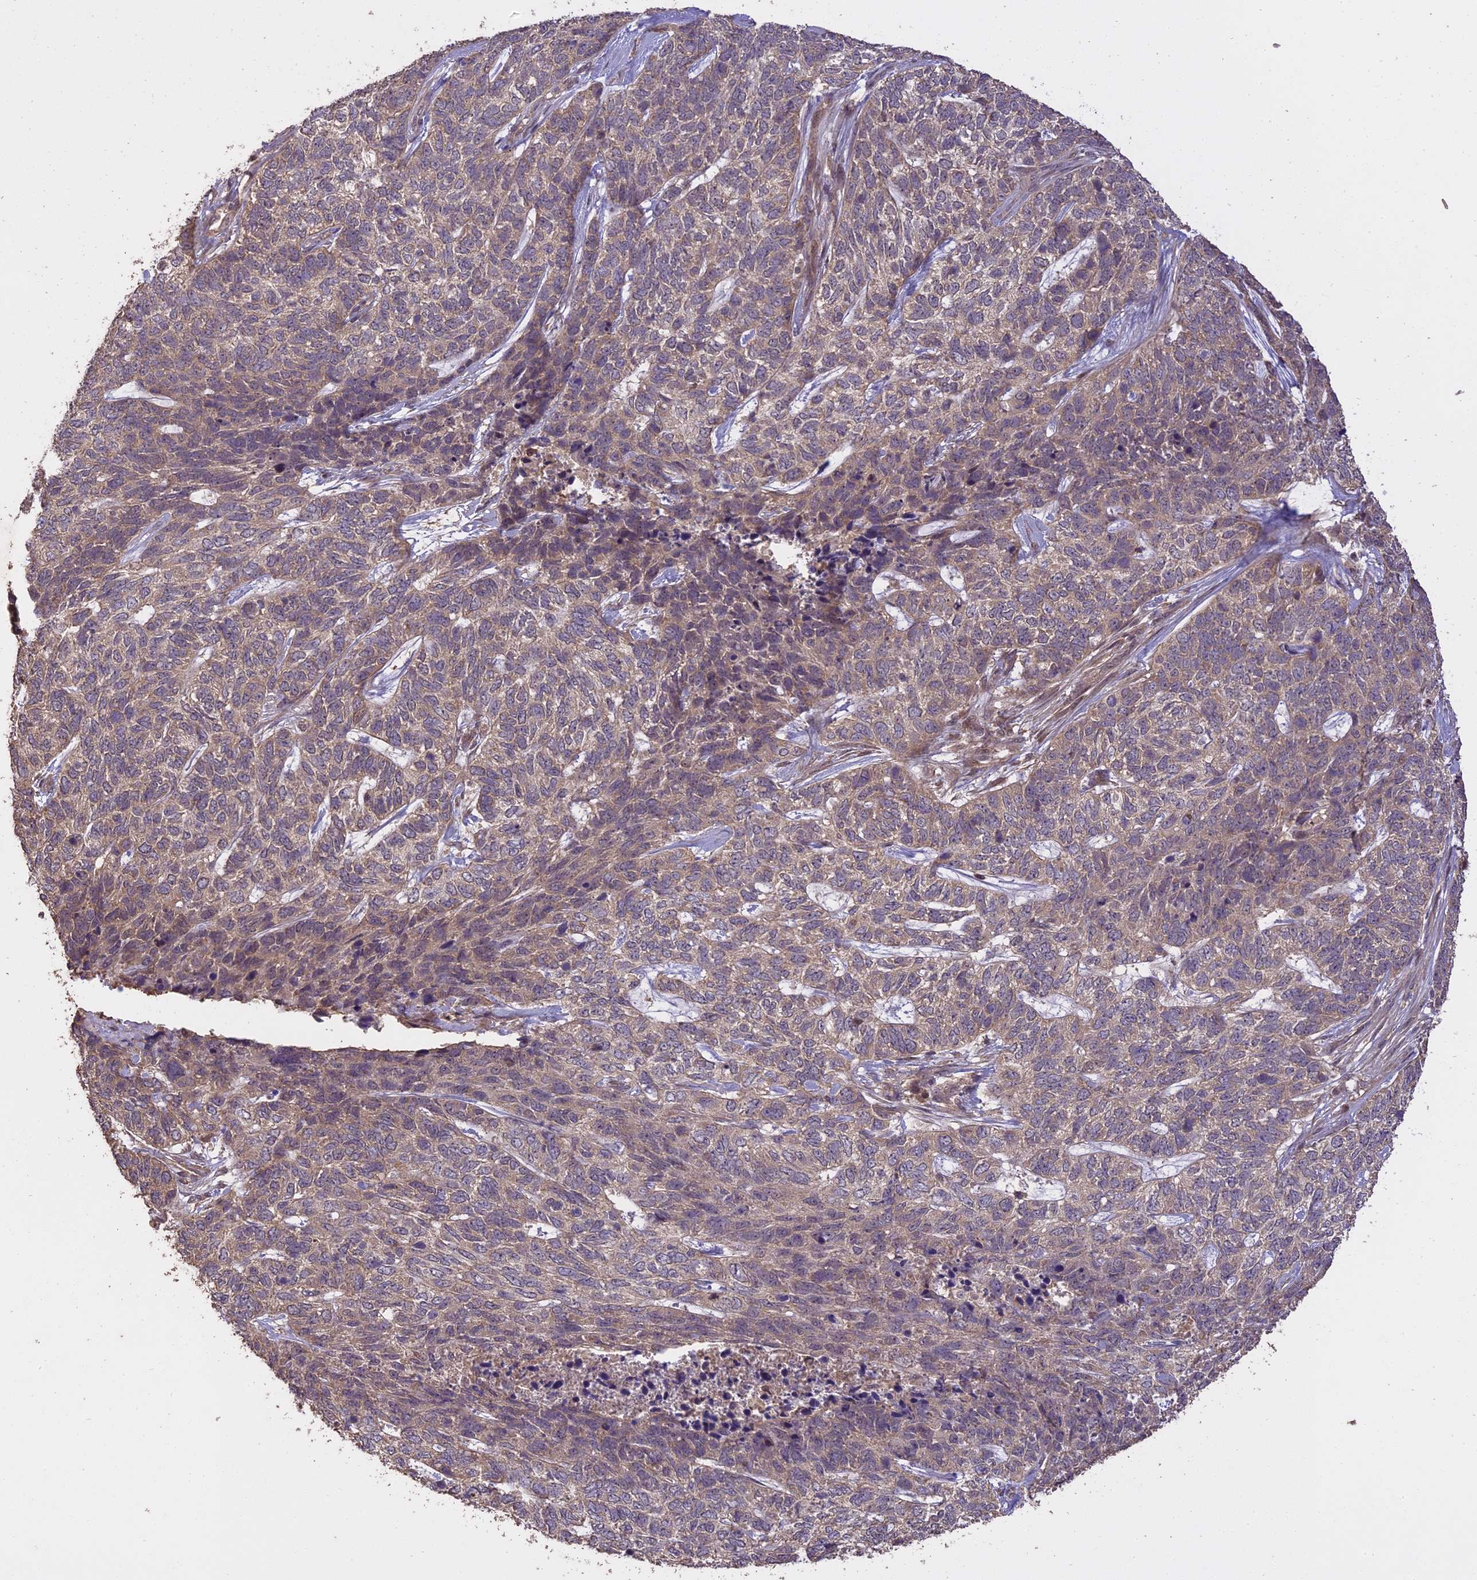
{"staining": {"intensity": "weak", "quantity": "<25%", "location": "cytoplasmic/membranous"}, "tissue": "skin cancer", "cell_type": "Tumor cells", "image_type": "cancer", "snomed": [{"axis": "morphology", "description": "Basal cell carcinoma"}, {"axis": "topography", "description": "Skin"}], "caption": "A photomicrograph of skin cancer (basal cell carcinoma) stained for a protein exhibits no brown staining in tumor cells.", "gene": "TIGD7", "patient": {"sex": "female", "age": 65}}